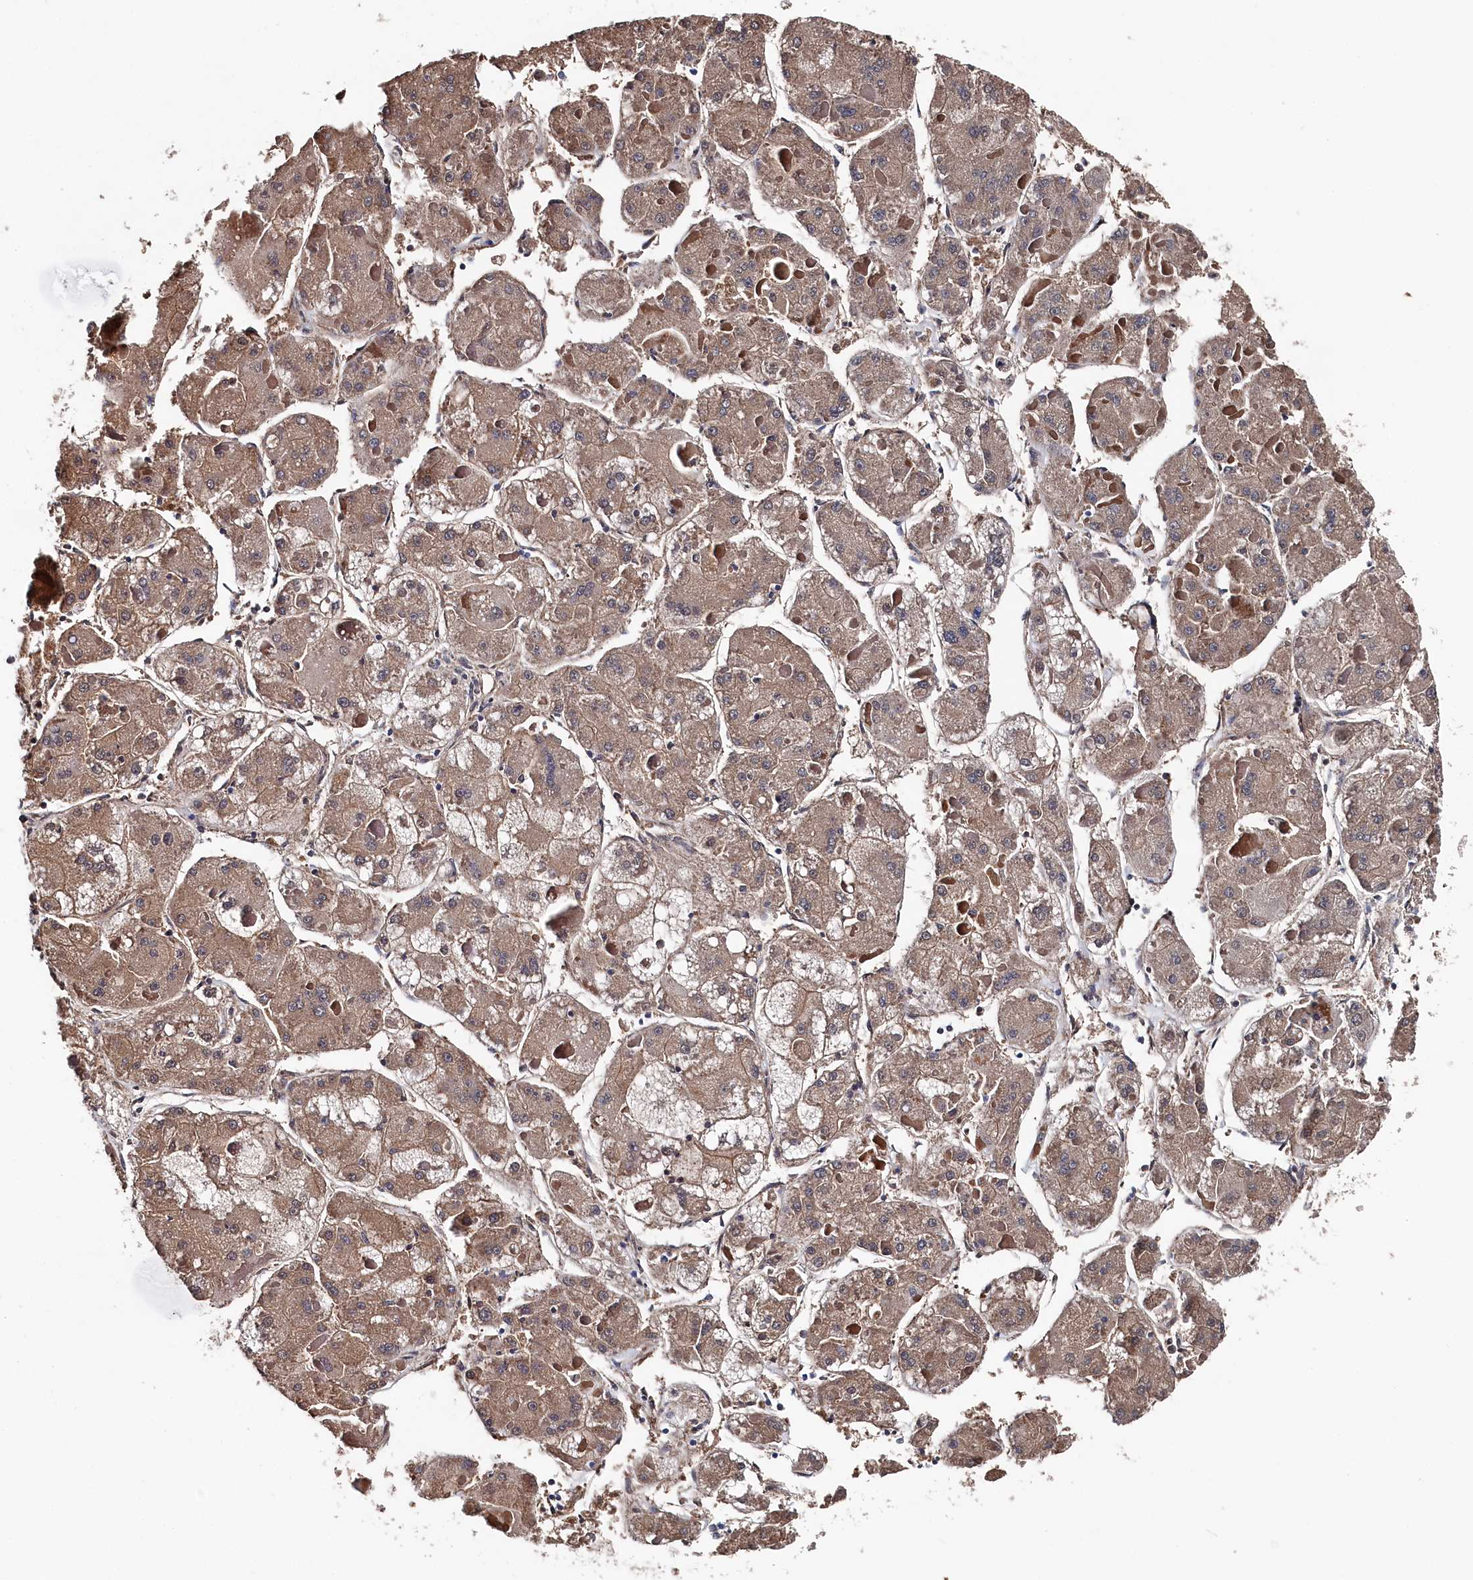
{"staining": {"intensity": "moderate", "quantity": ">75%", "location": "cytoplasmic/membranous"}, "tissue": "liver cancer", "cell_type": "Tumor cells", "image_type": "cancer", "snomed": [{"axis": "morphology", "description": "Carcinoma, Hepatocellular, NOS"}, {"axis": "topography", "description": "Liver"}], "caption": "An immunohistochemistry (IHC) image of tumor tissue is shown. Protein staining in brown highlights moderate cytoplasmic/membranous positivity in liver hepatocellular carcinoma within tumor cells.", "gene": "BHMT", "patient": {"sex": "female", "age": 73}}